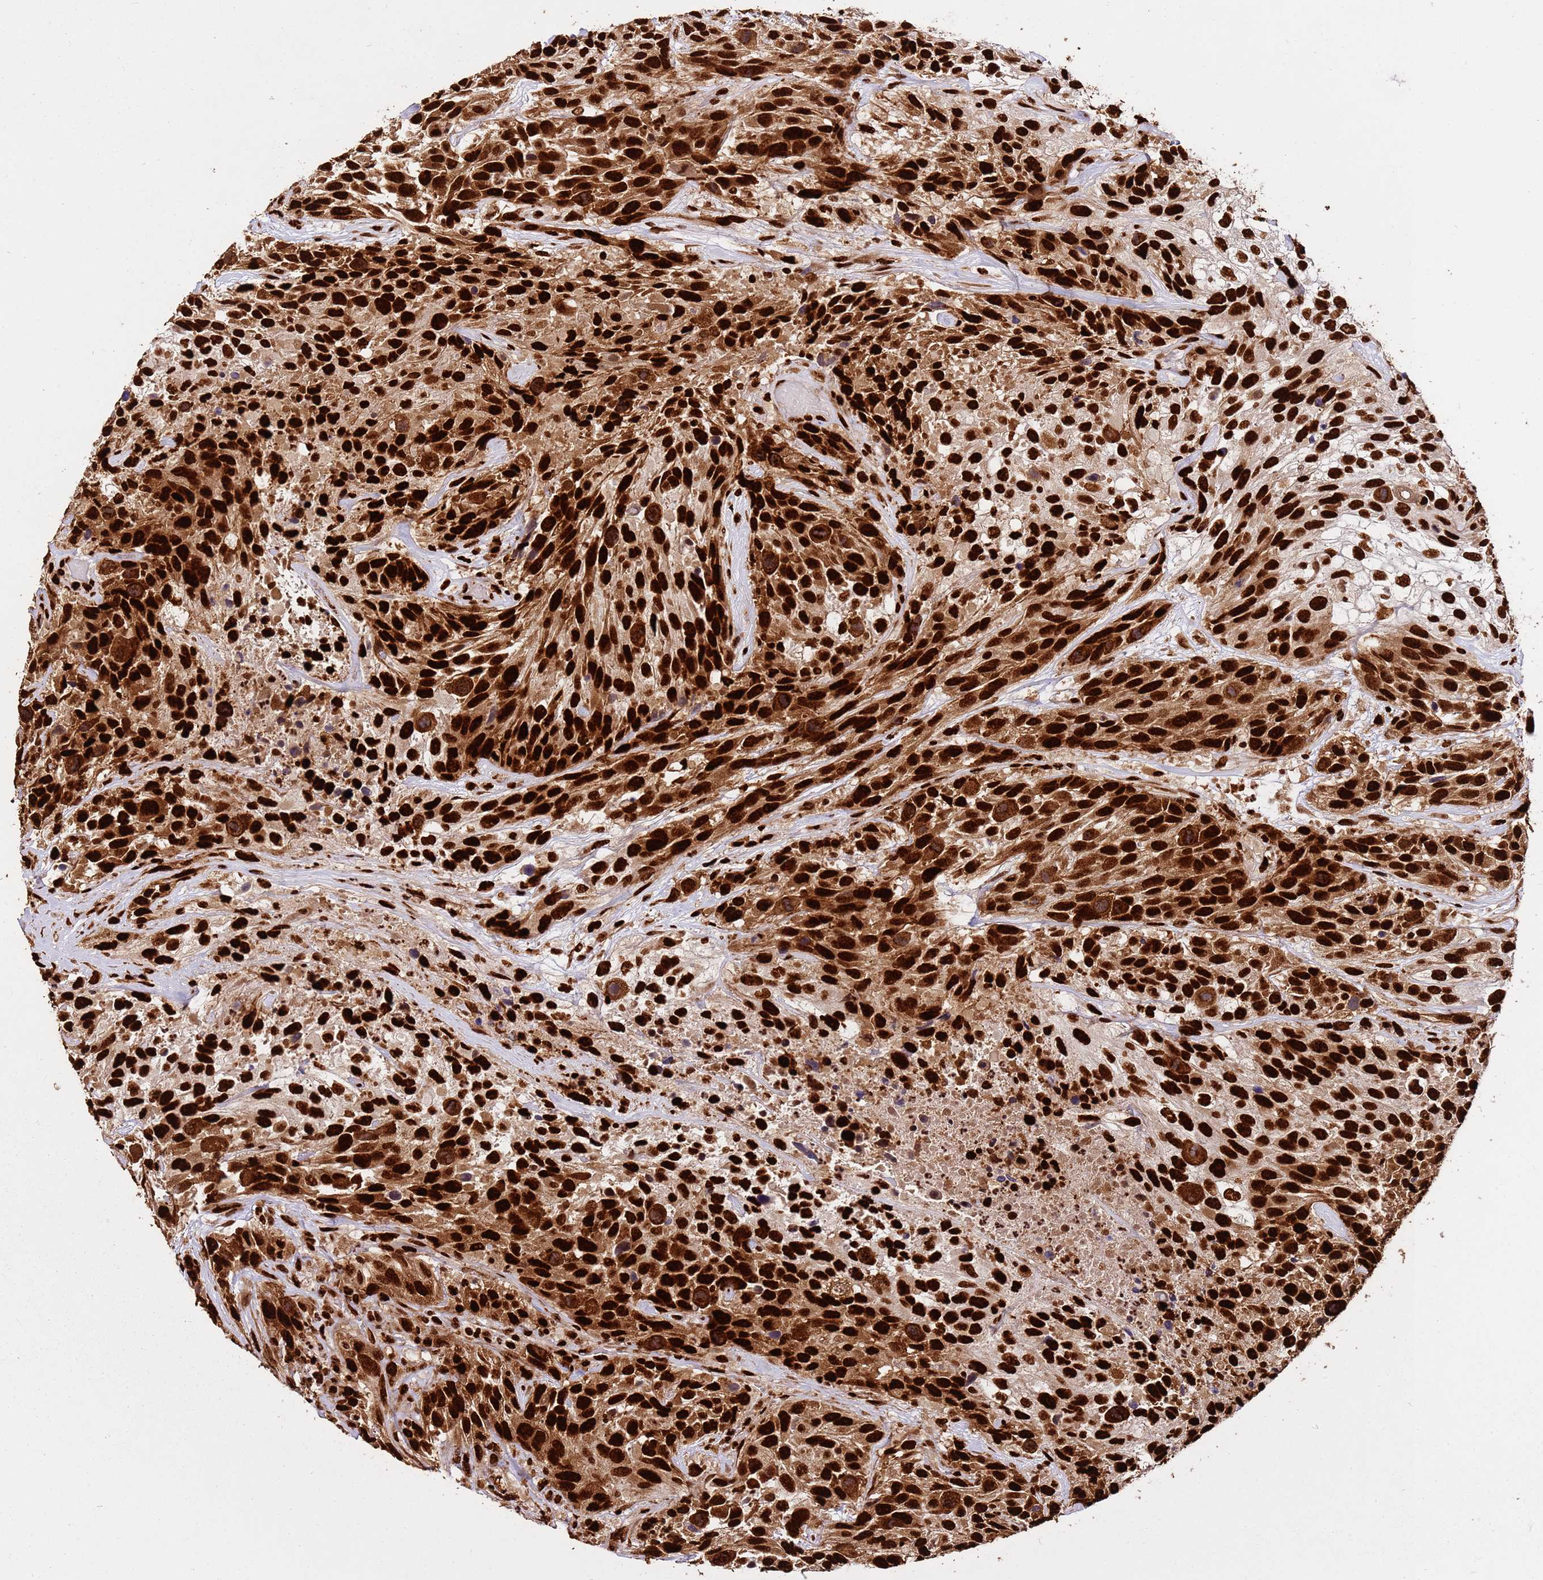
{"staining": {"intensity": "strong", "quantity": ">75%", "location": "cytoplasmic/membranous,nuclear"}, "tissue": "urothelial cancer", "cell_type": "Tumor cells", "image_type": "cancer", "snomed": [{"axis": "morphology", "description": "Urothelial carcinoma, High grade"}, {"axis": "topography", "description": "Urinary bladder"}], "caption": "Human urothelial cancer stained with a brown dye demonstrates strong cytoplasmic/membranous and nuclear positive staining in about >75% of tumor cells.", "gene": "HNRNPAB", "patient": {"sex": "female", "age": 70}}